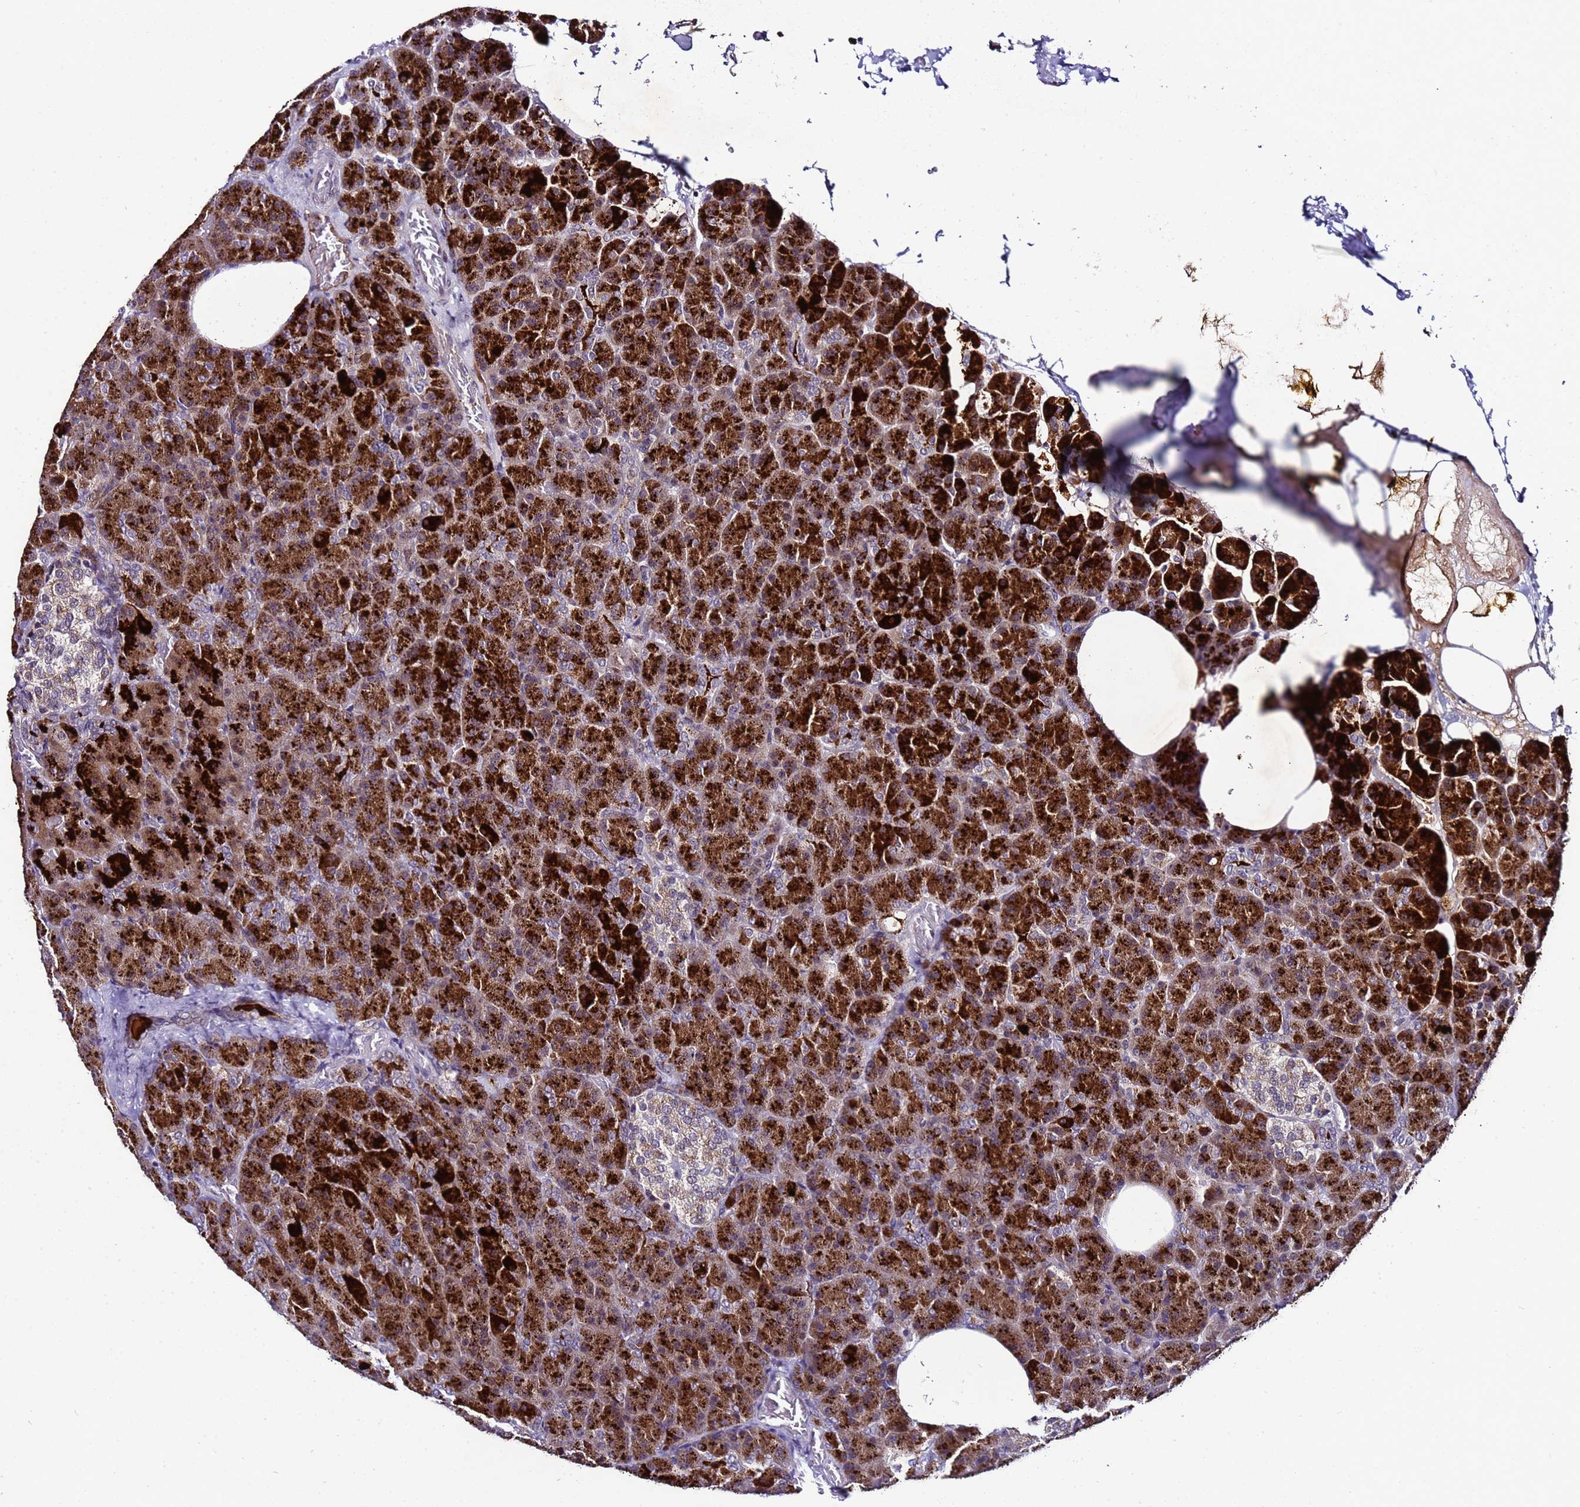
{"staining": {"intensity": "strong", "quantity": ">75%", "location": "cytoplasmic/membranous"}, "tissue": "pancreas", "cell_type": "Exocrine glandular cells", "image_type": "normal", "snomed": [{"axis": "morphology", "description": "Normal tissue, NOS"}, {"axis": "morphology", "description": "Carcinoid, malignant, NOS"}, {"axis": "topography", "description": "Pancreas"}], "caption": "Exocrine glandular cells exhibit high levels of strong cytoplasmic/membranous staining in approximately >75% of cells in normal human pancreas. (DAB IHC, brown staining for protein, blue staining for nuclei).", "gene": "C19orf47", "patient": {"sex": "female", "age": 35}}